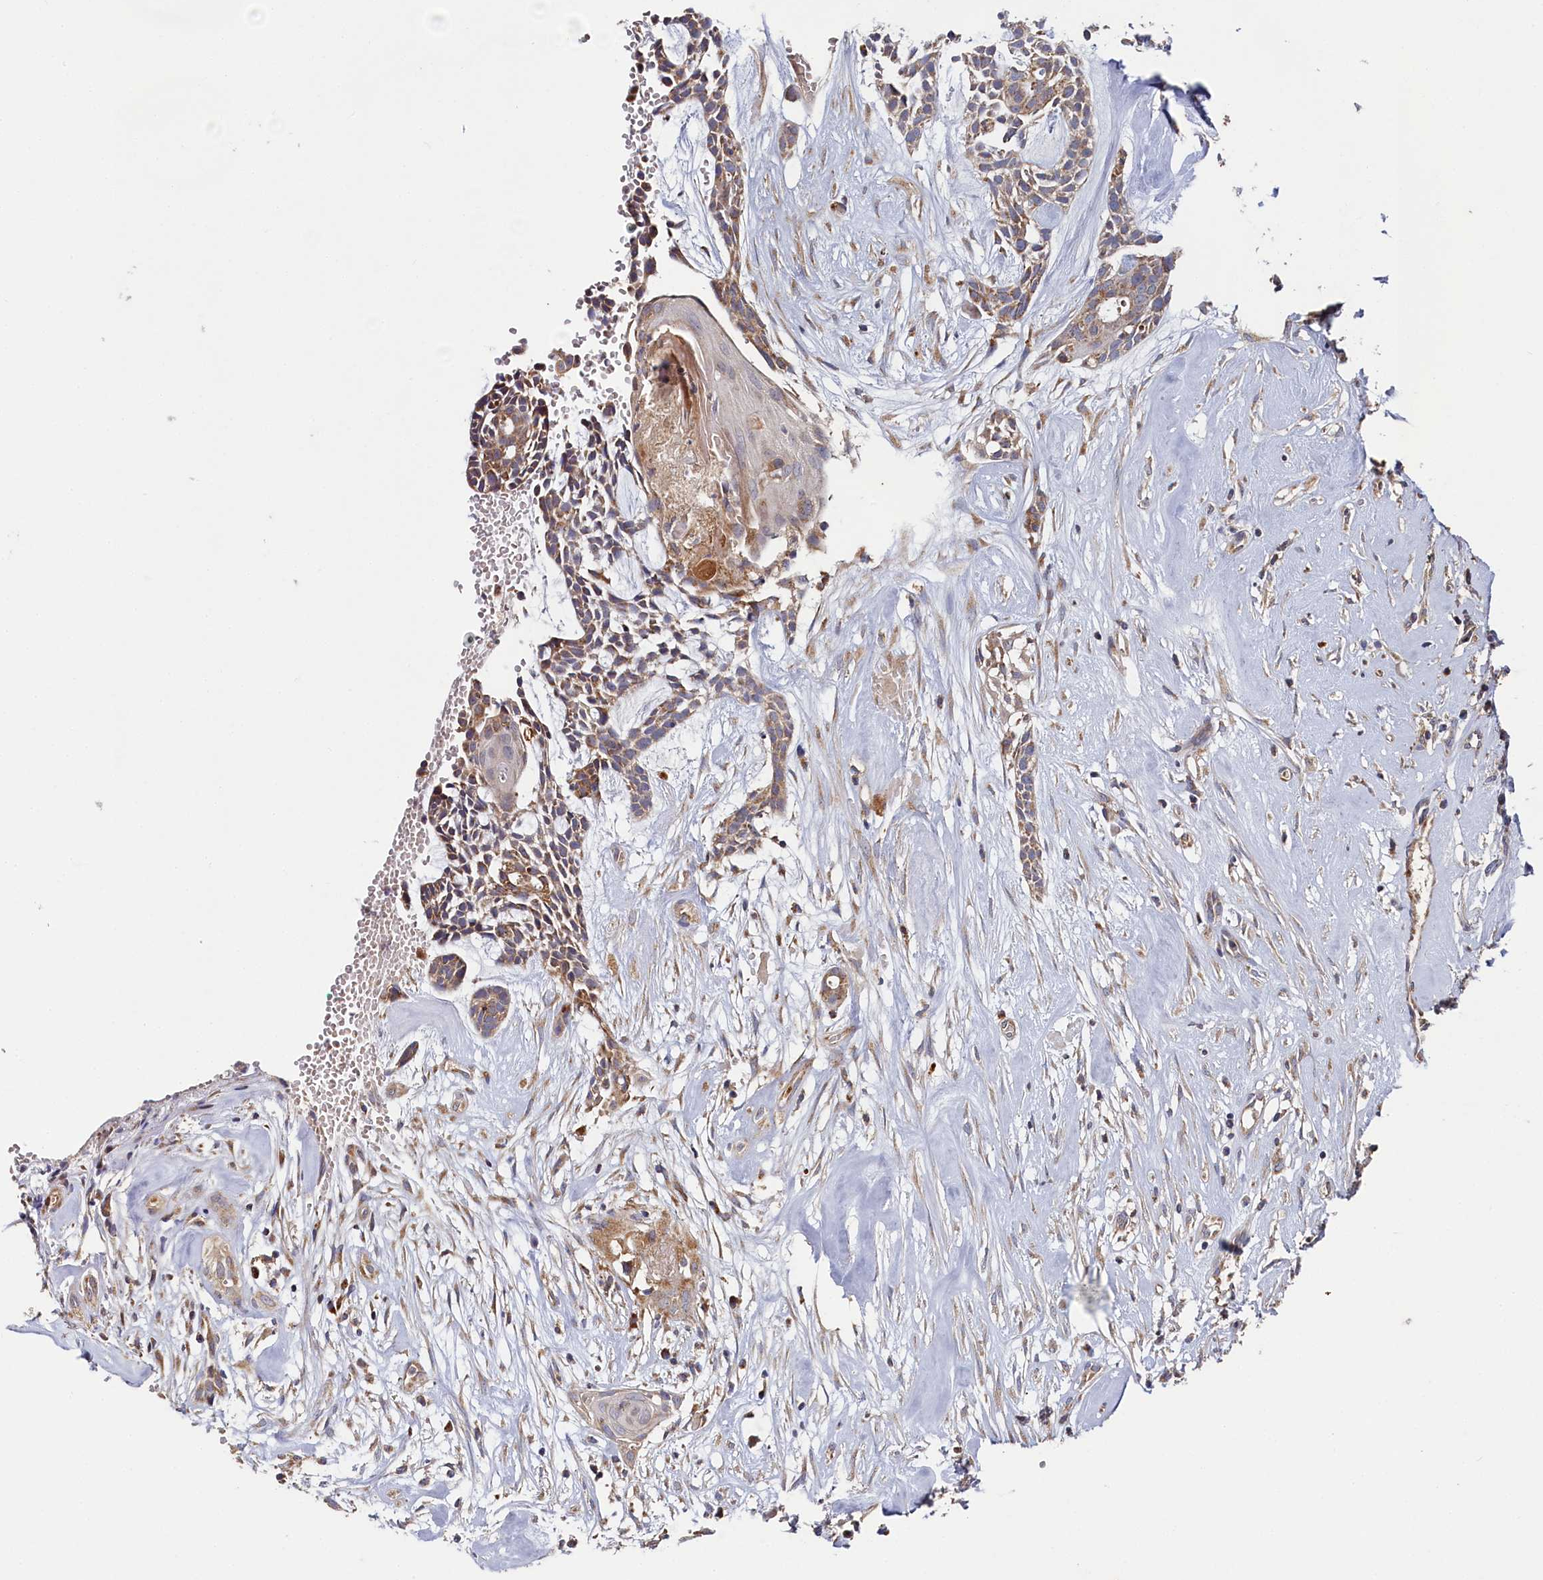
{"staining": {"intensity": "moderate", "quantity": "25%-75%", "location": "cytoplasmic/membranous"}, "tissue": "head and neck cancer", "cell_type": "Tumor cells", "image_type": "cancer", "snomed": [{"axis": "morphology", "description": "Adenocarcinoma, NOS"}, {"axis": "topography", "description": "Subcutis"}, {"axis": "topography", "description": "Head-Neck"}], "caption": "Protein expression analysis of human head and neck cancer (adenocarcinoma) reveals moderate cytoplasmic/membranous positivity in approximately 25%-75% of tumor cells. (DAB IHC, brown staining for protein, blue staining for nuclei).", "gene": "HAUS2", "patient": {"sex": "female", "age": 73}}